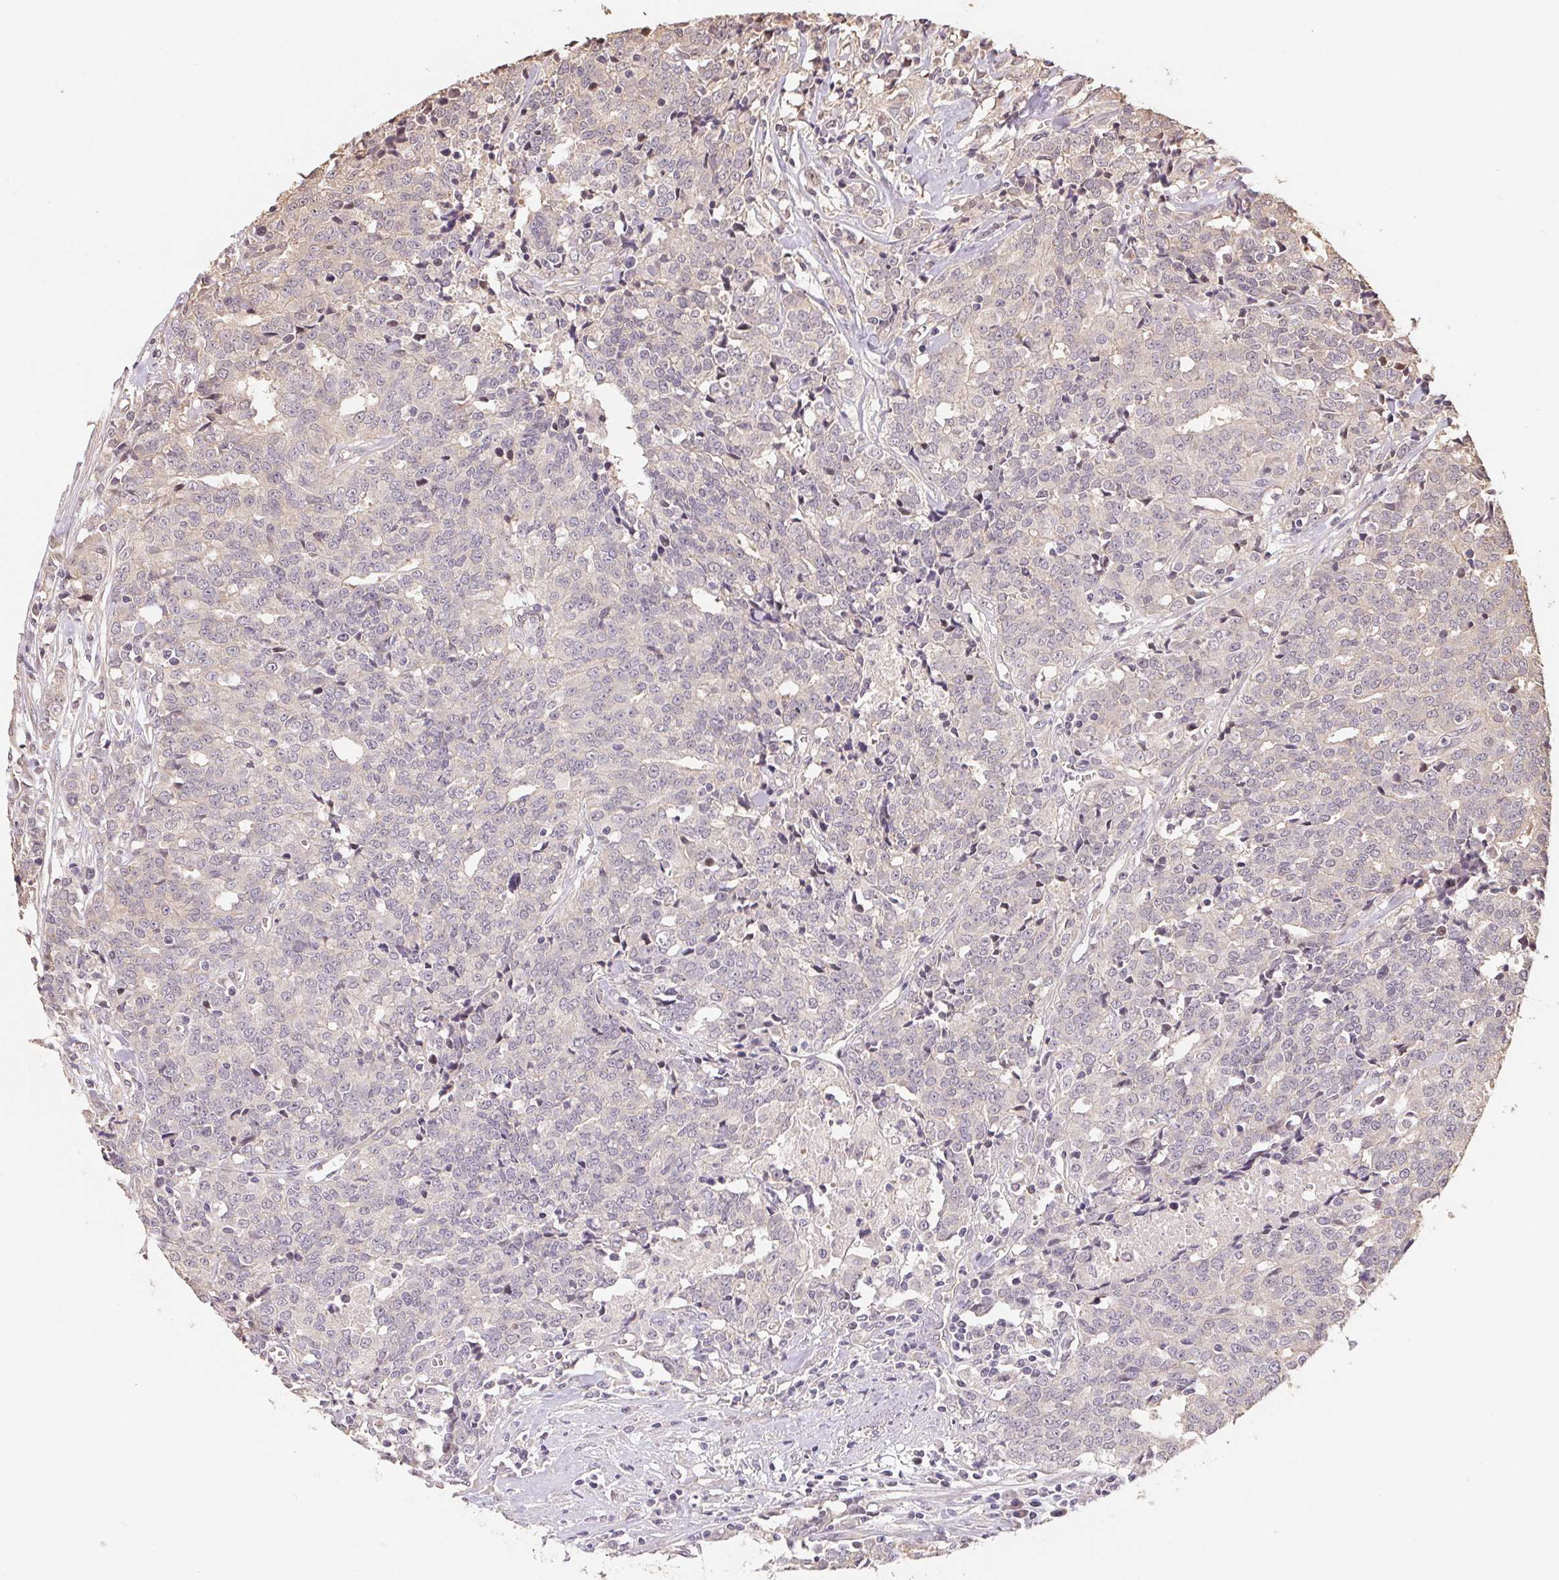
{"staining": {"intensity": "negative", "quantity": "none", "location": "none"}, "tissue": "prostate cancer", "cell_type": "Tumor cells", "image_type": "cancer", "snomed": [{"axis": "morphology", "description": "Adenocarcinoma, High grade"}, {"axis": "topography", "description": "Prostate and seminal vesicle, NOS"}], "caption": "Immunohistochemical staining of human prostate high-grade adenocarcinoma shows no significant positivity in tumor cells.", "gene": "TMEM222", "patient": {"sex": "male", "age": 60}}